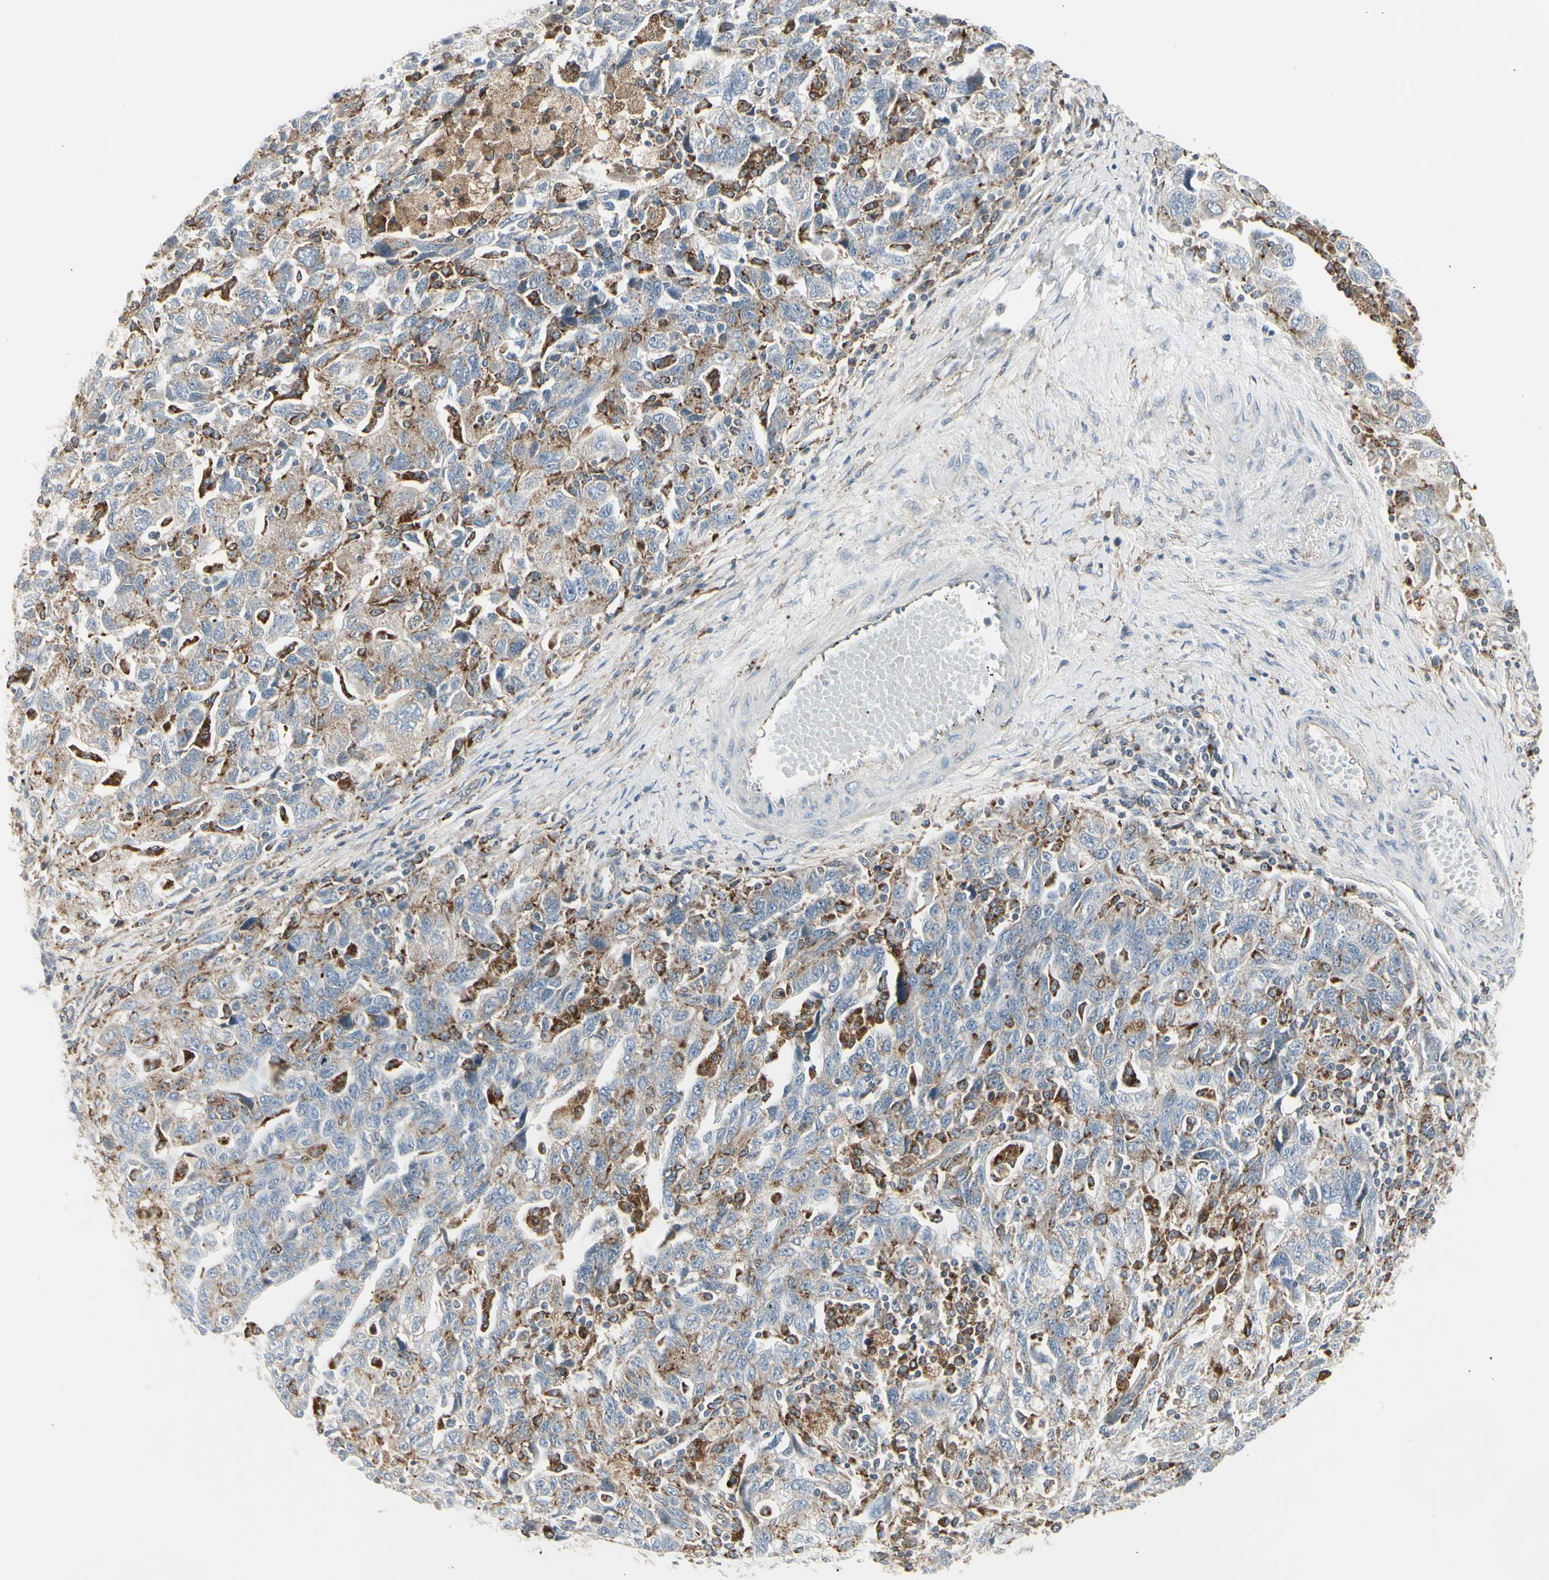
{"staining": {"intensity": "weak", "quantity": "<25%", "location": "cytoplasmic/membranous"}, "tissue": "ovarian cancer", "cell_type": "Tumor cells", "image_type": "cancer", "snomed": [{"axis": "morphology", "description": "Carcinoma, NOS"}, {"axis": "morphology", "description": "Cystadenocarcinoma, serous, NOS"}, {"axis": "topography", "description": "Ovary"}], "caption": "Immunohistochemical staining of human ovarian cancer (carcinoma) displays no significant staining in tumor cells. Brightfield microscopy of IHC stained with DAB (brown) and hematoxylin (blue), captured at high magnification.", "gene": "ATP6V1B2", "patient": {"sex": "female", "age": 69}}